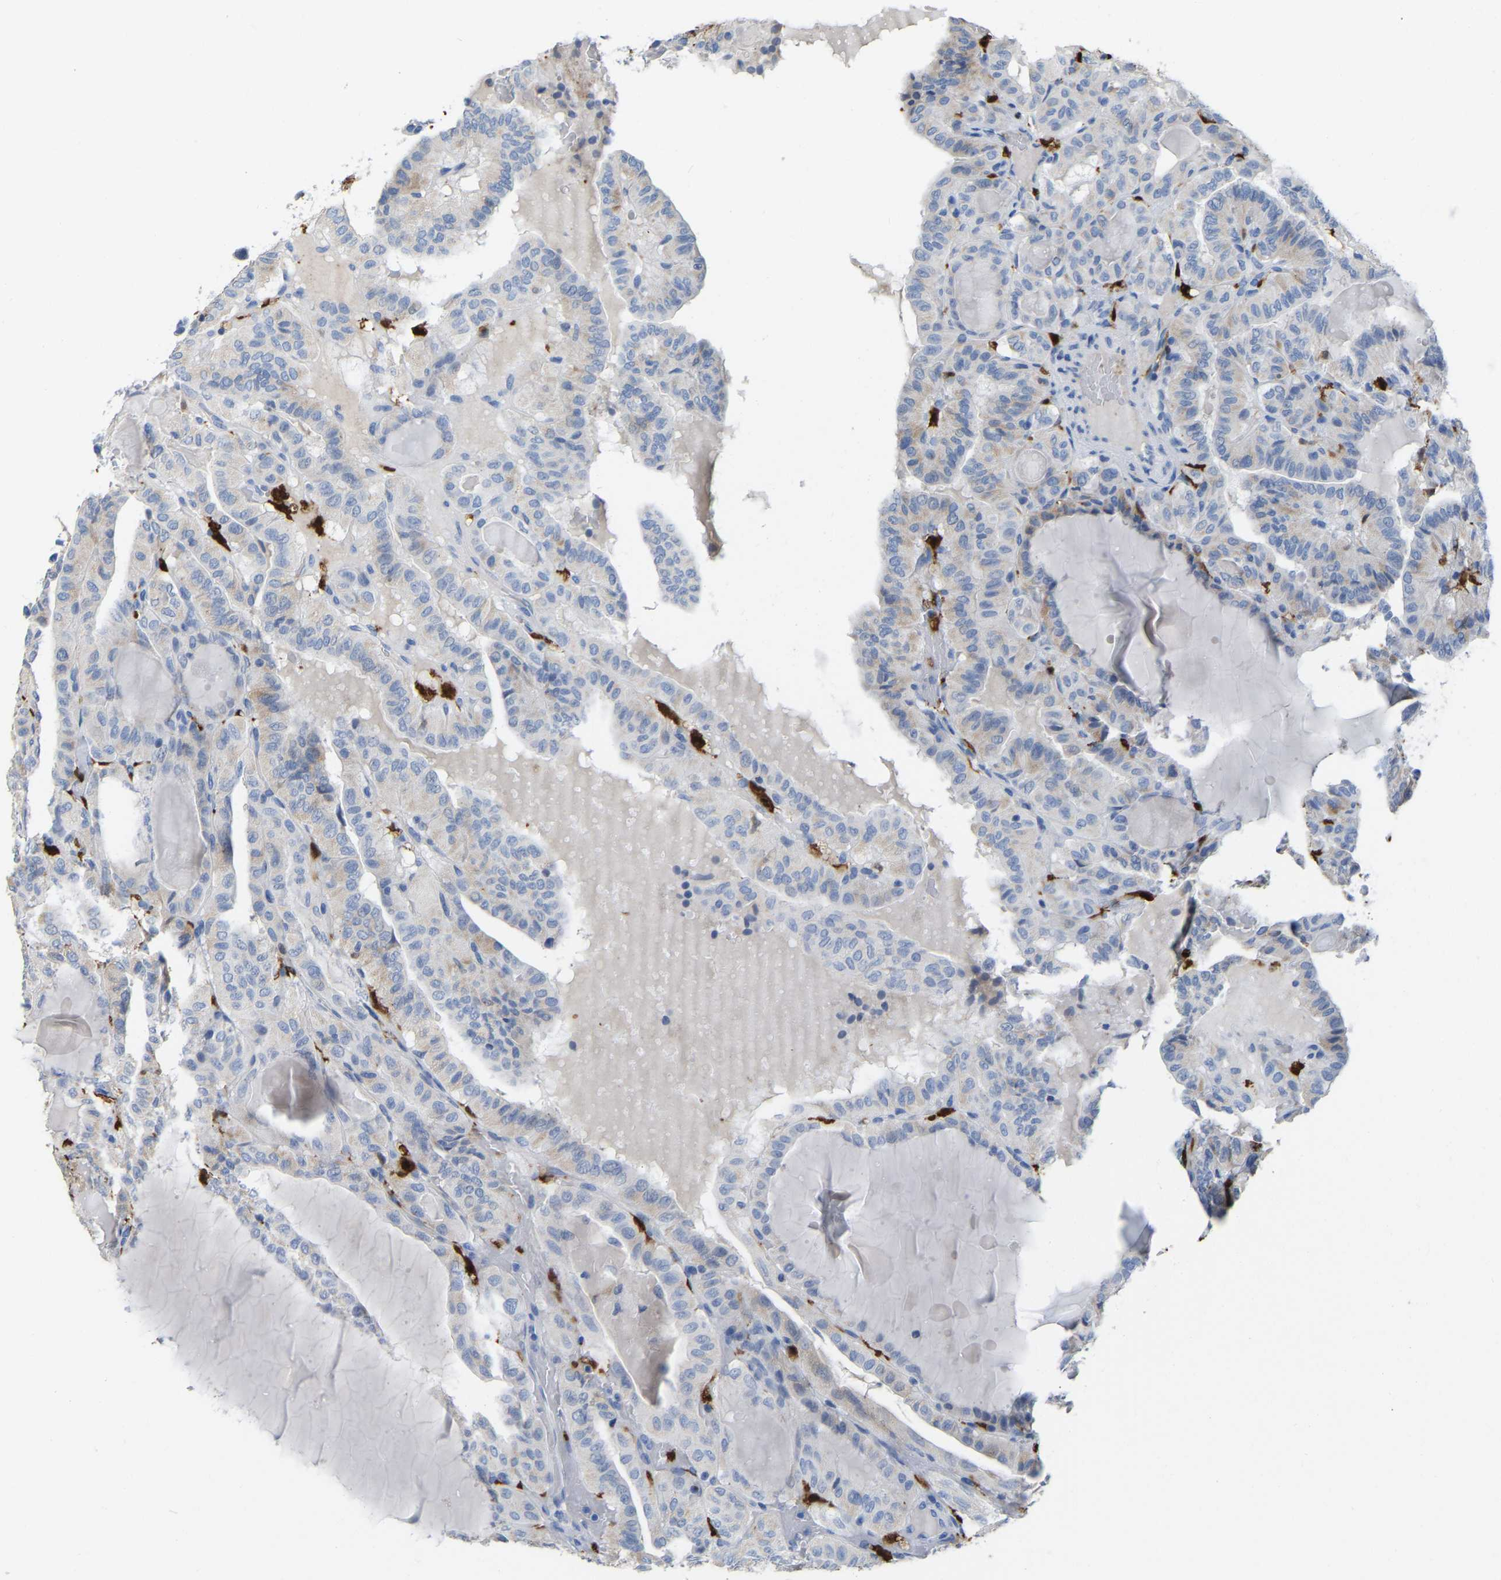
{"staining": {"intensity": "negative", "quantity": "none", "location": "none"}, "tissue": "thyroid cancer", "cell_type": "Tumor cells", "image_type": "cancer", "snomed": [{"axis": "morphology", "description": "Papillary adenocarcinoma, NOS"}, {"axis": "topography", "description": "Thyroid gland"}], "caption": "This is a histopathology image of IHC staining of papillary adenocarcinoma (thyroid), which shows no positivity in tumor cells.", "gene": "ULBP2", "patient": {"sex": "male", "age": 77}}